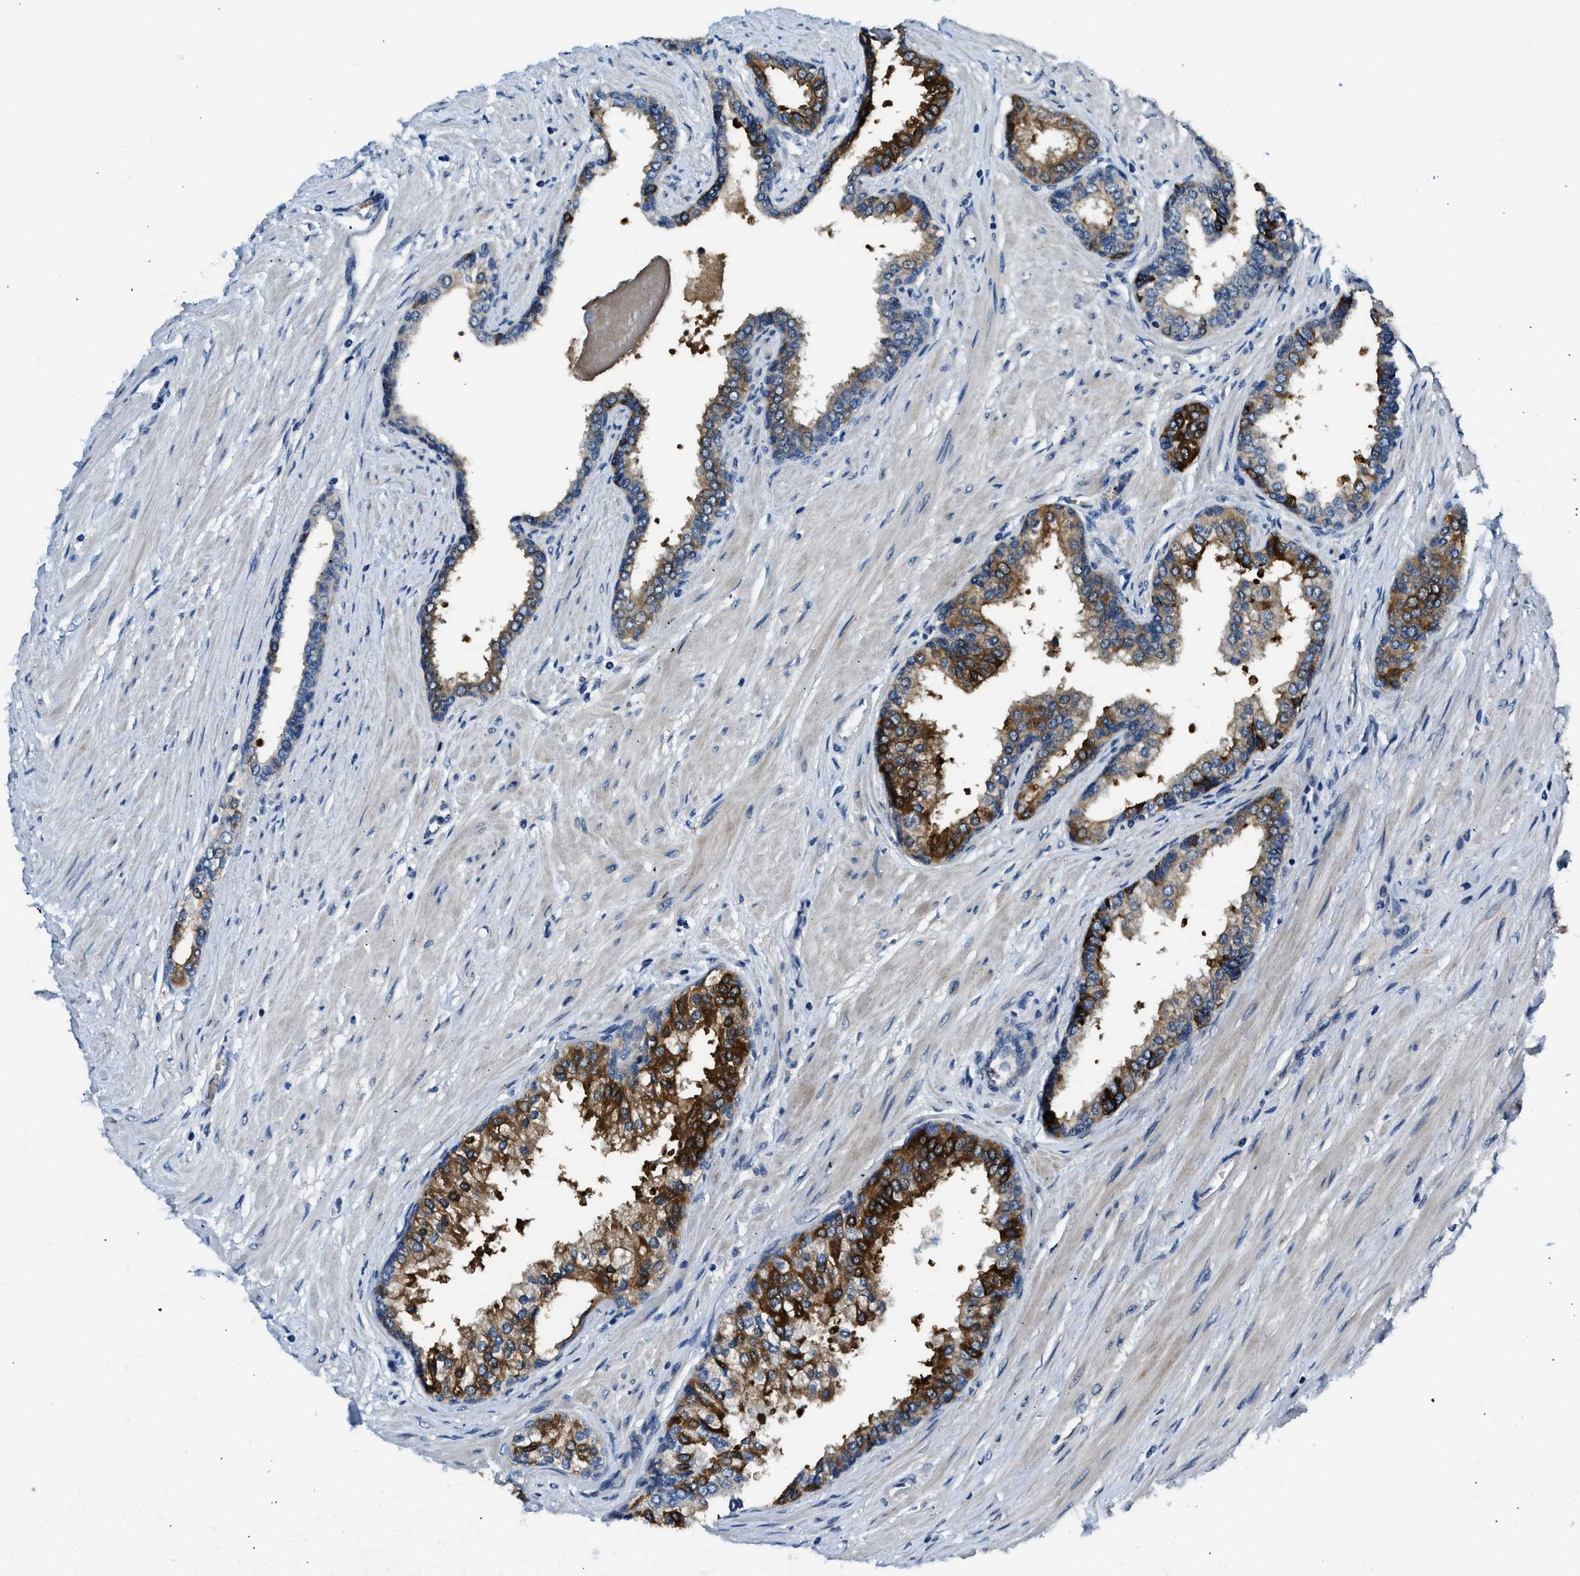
{"staining": {"intensity": "strong", "quantity": ">75%", "location": "cytoplasmic/membranous"}, "tissue": "prostate cancer", "cell_type": "Tumor cells", "image_type": "cancer", "snomed": [{"axis": "morphology", "description": "Adenocarcinoma, Low grade"}, {"axis": "topography", "description": "Prostate"}], "caption": "Immunohistochemical staining of human prostate adenocarcinoma (low-grade) shows high levels of strong cytoplasmic/membranous protein positivity in approximately >75% of tumor cells. (Stains: DAB (3,3'-diaminobenzidine) in brown, nuclei in blue, Microscopy: brightfield microscopy at high magnification).", "gene": "IL3RA", "patient": {"sex": "male", "age": 57}}